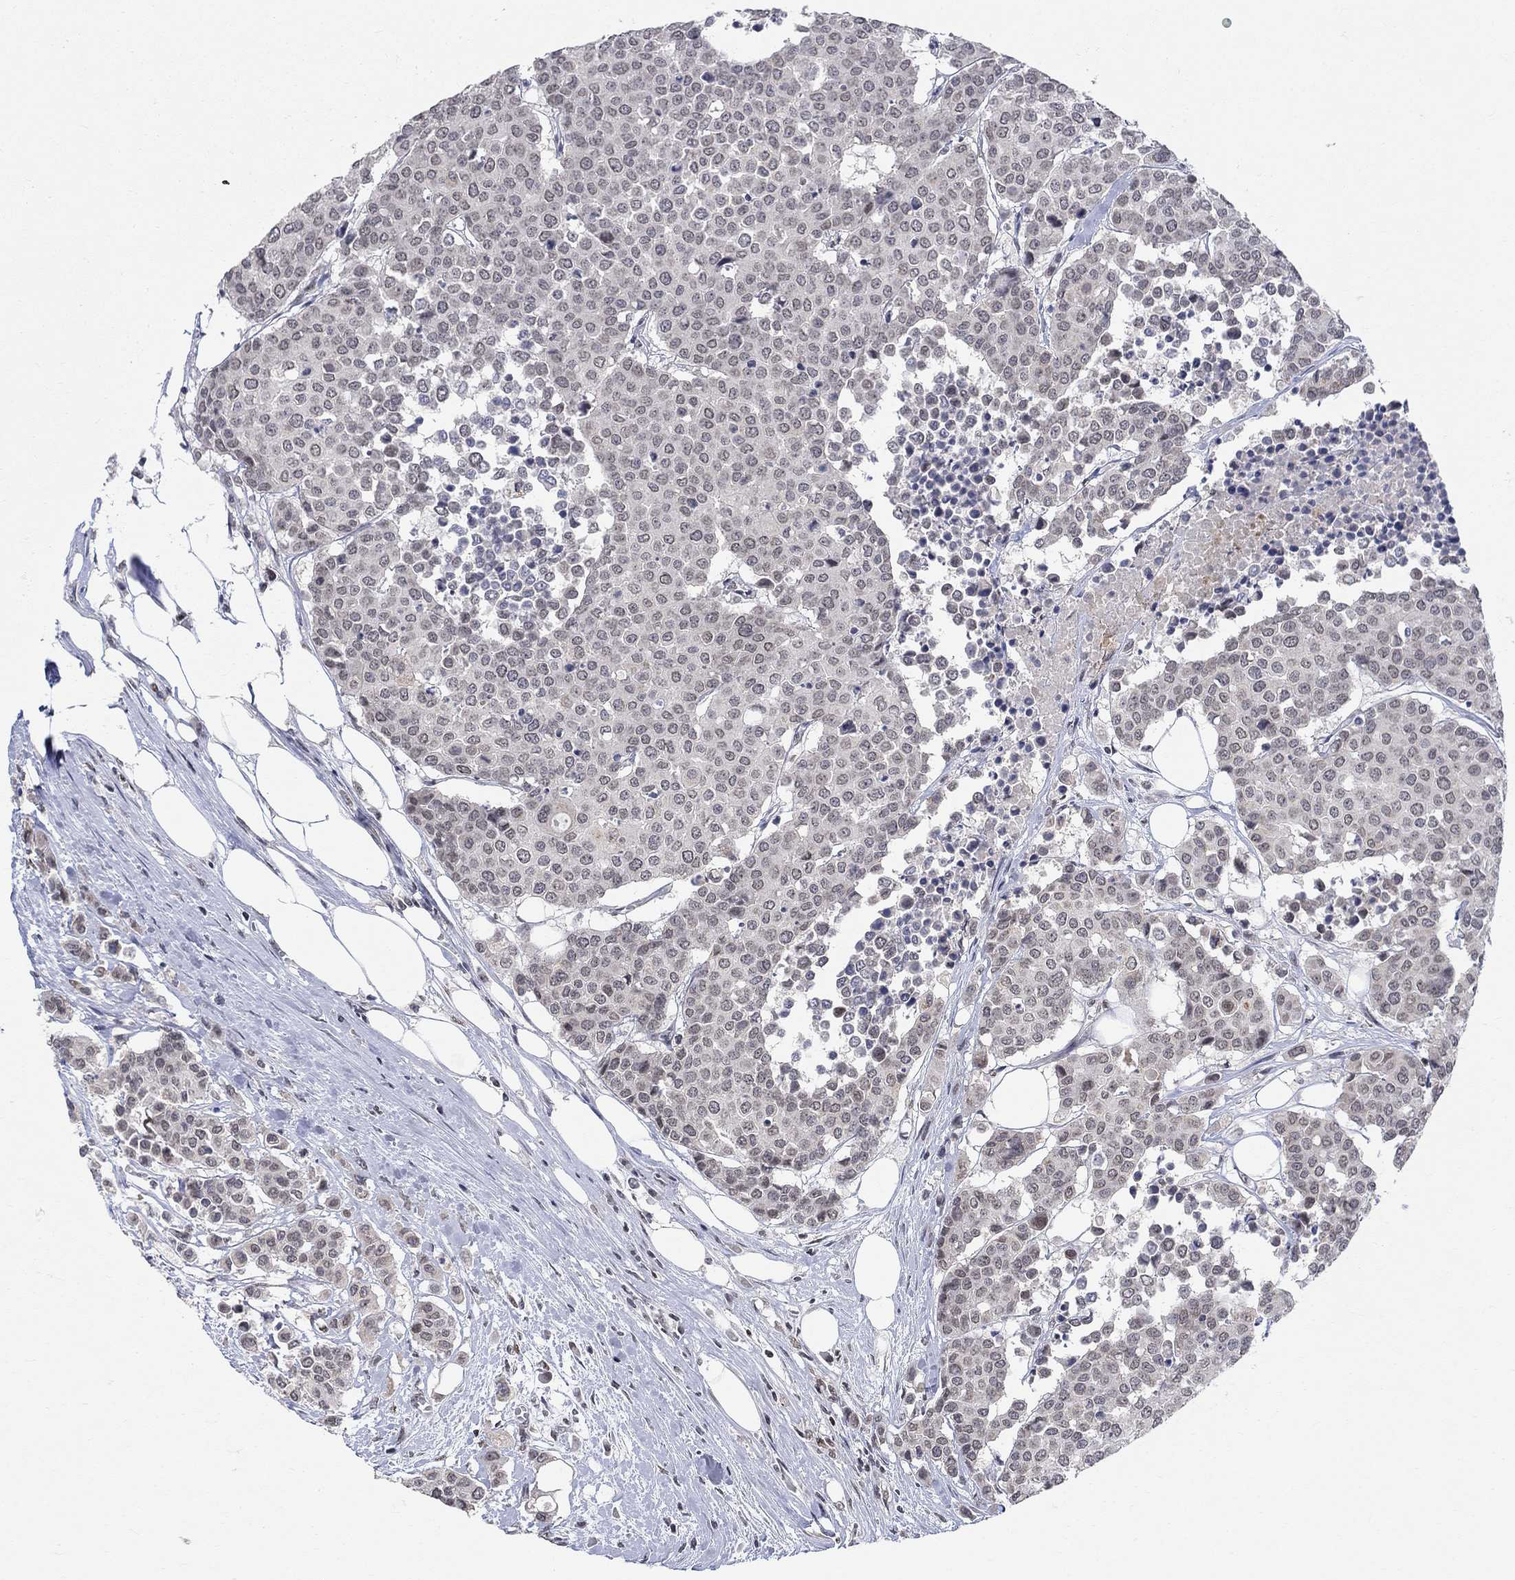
{"staining": {"intensity": "negative", "quantity": "none", "location": "none"}, "tissue": "carcinoid", "cell_type": "Tumor cells", "image_type": "cancer", "snomed": [{"axis": "morphology", "description": "Carcinoid, malignant, NOS"}, {"axis": "topography", "description": "Colon"}], "caption": "A high-resolution histopathology image shows IHC staining of malignant carcinoid, which exhibits no significant positivity in tumor cells.", "gene": "KLF12", "patient": {"sex": "male", "age": 81}}